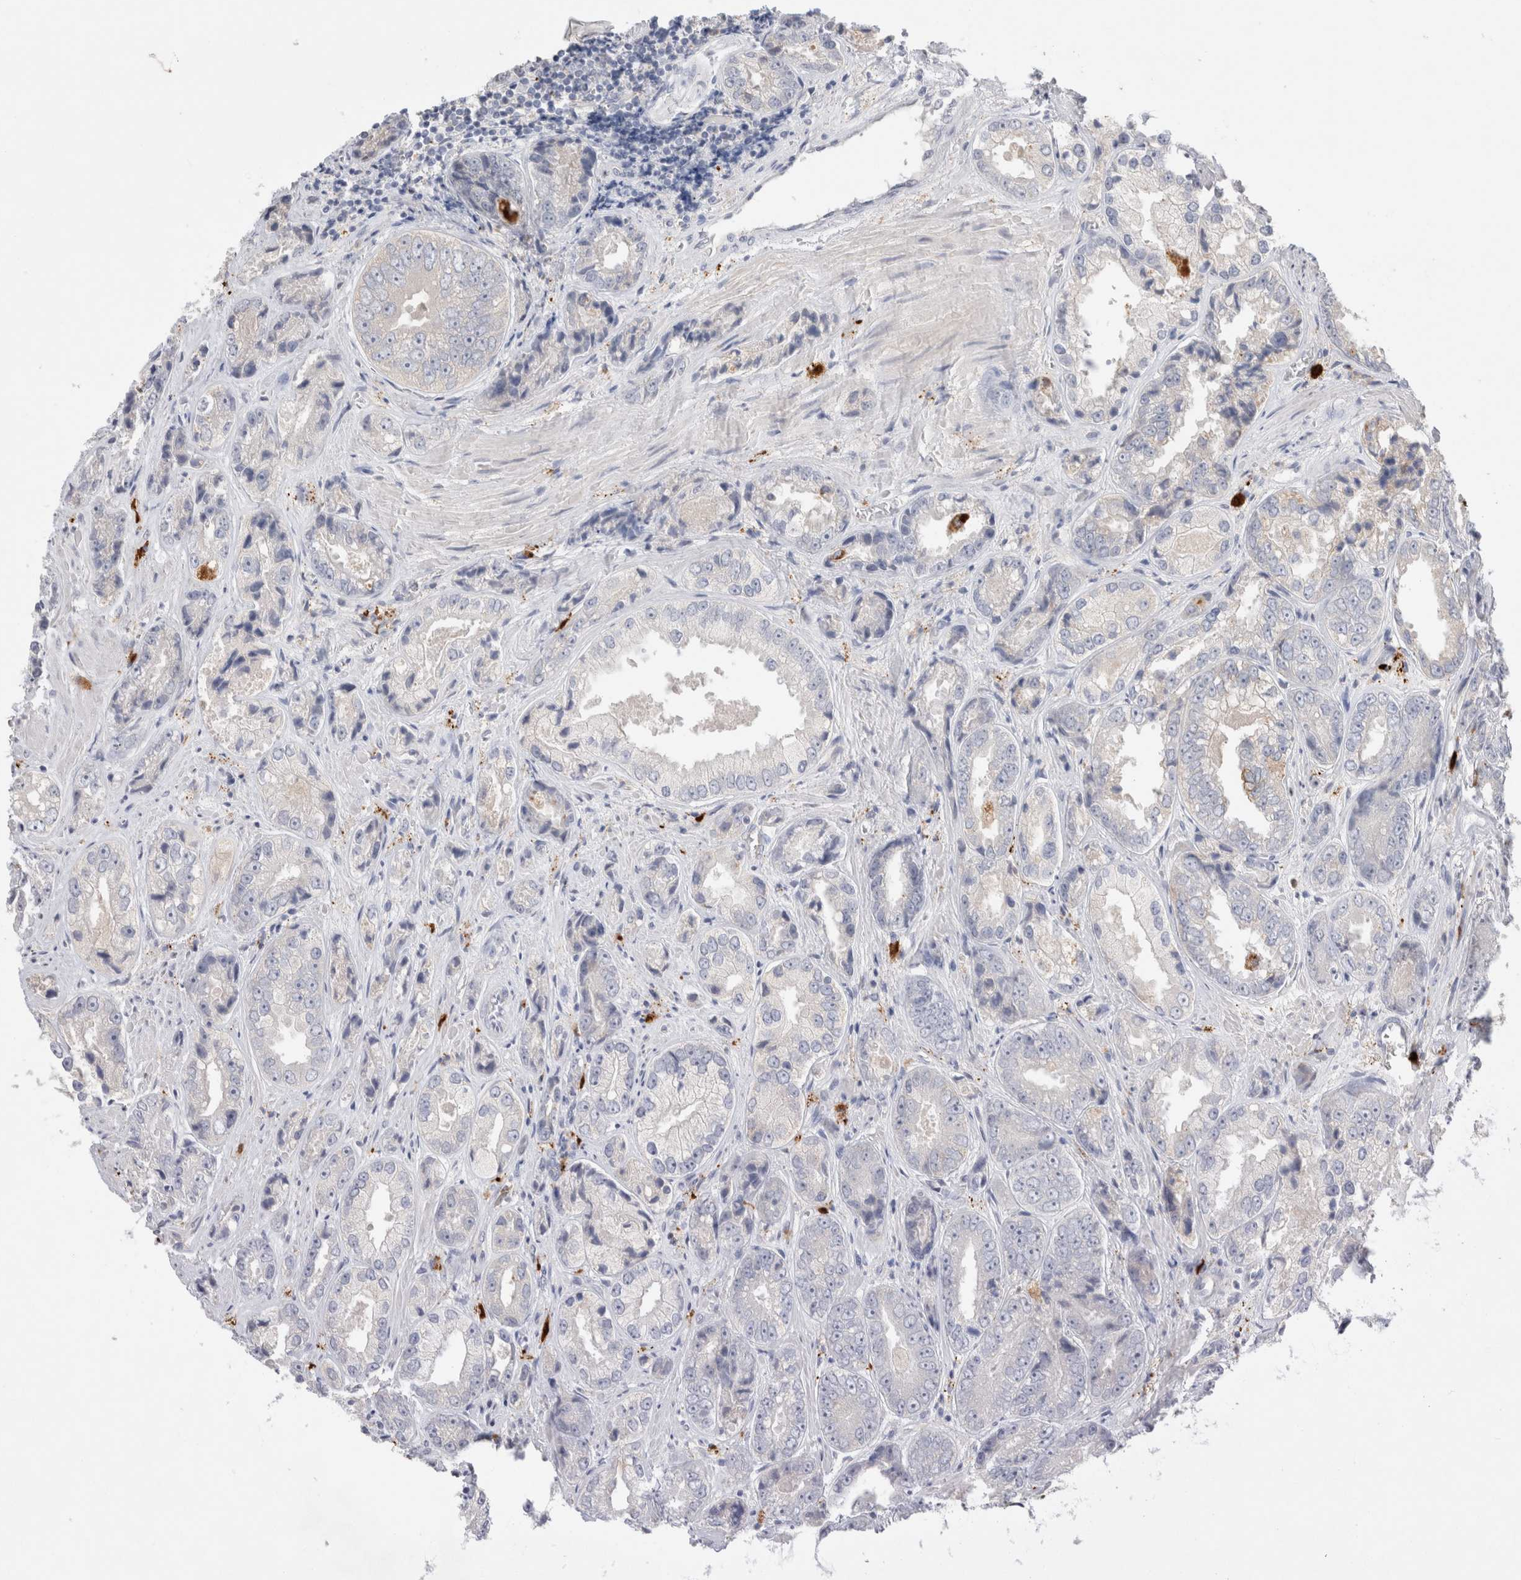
{"staining": {"intensity": "negative", "quantity": "none", "location": "none"}, "tissue": "prostate cancer", "cell_type": "Tumor cells", "image_type": "cancer", "snomed": [{"axis": "morphology", "description": "Adenocarcinoma, High grade"}, {"axis": "topography", "description": "Prostate"}], "caption": "A high-resolution micrograph shows immunohistochemistry (IHC) staining of prostate high-grade adenocarcinoma, which exhibits no significant positivity in tumor cells.", "gene": "HPGDS", "patient": {"sex": "male", "age": 61}}